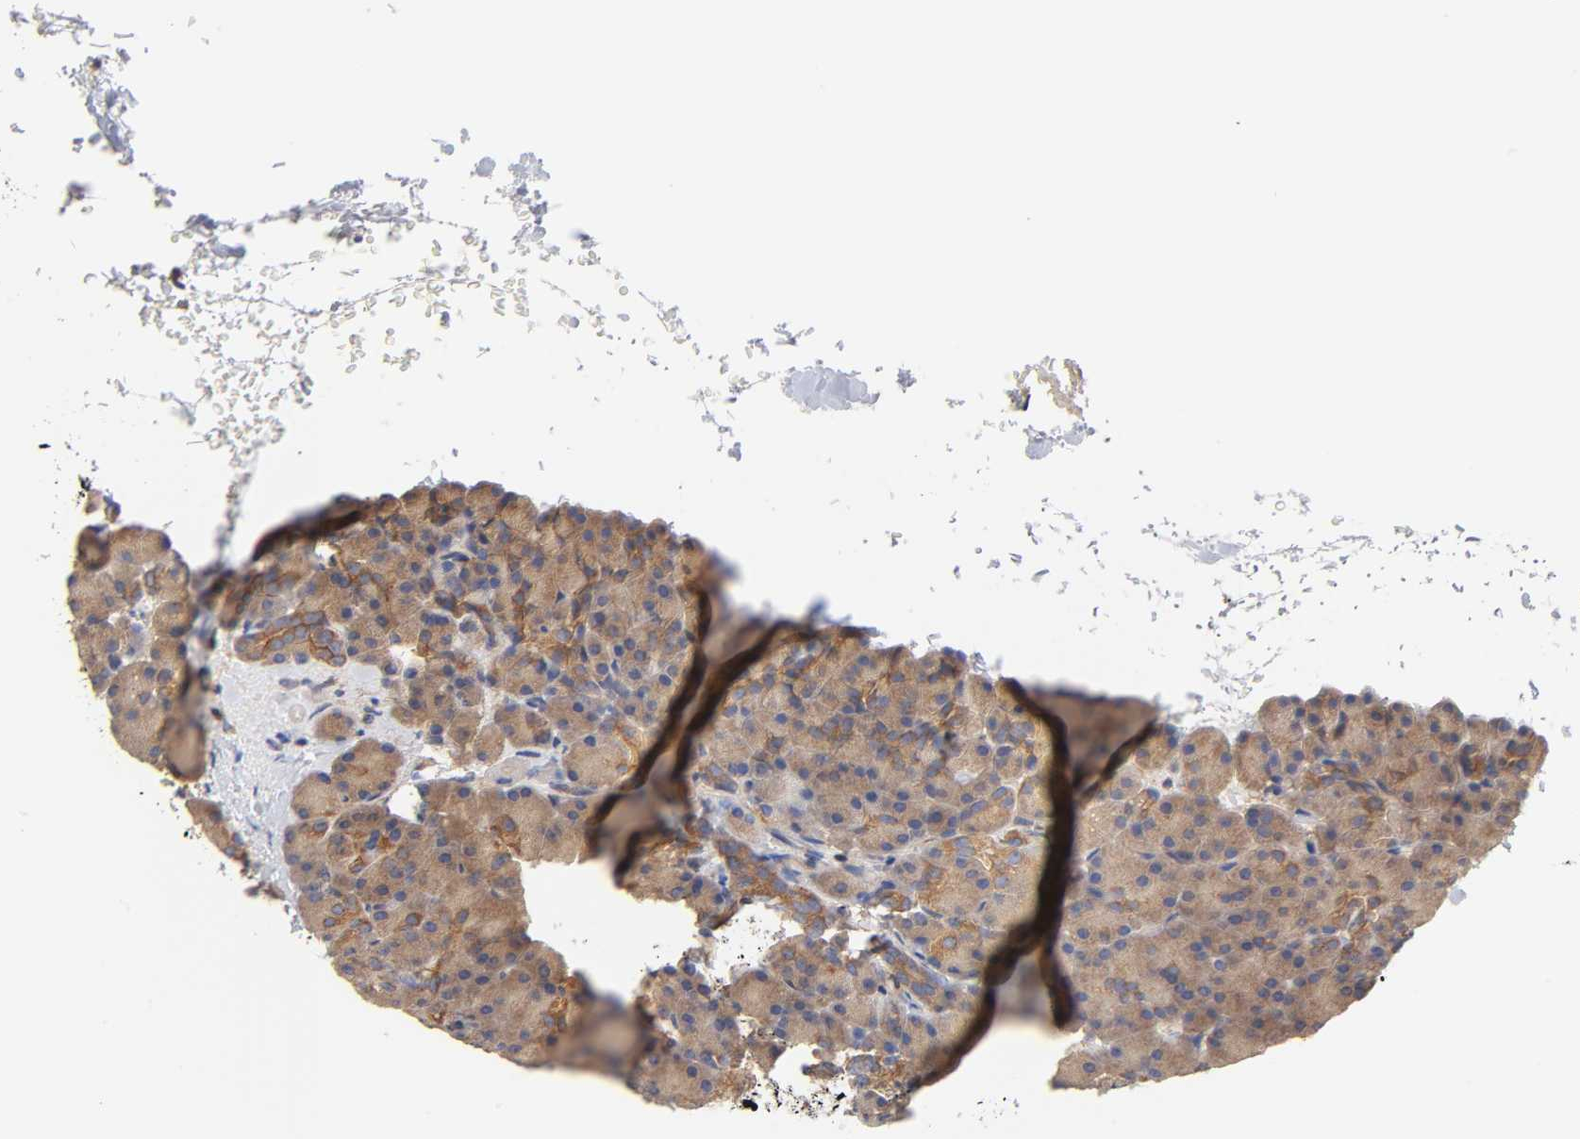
{"staining": {"intensity": "weak", "quantity": ">75%", "location": "cytoplasmic/membranous"}, "tissue": "pancreas", "cell_type": "Exocrine glandular cells", "image_type": "normal", "snomed": [{"axis": "morphology", "description": "Normal tissue, NOS"}, {"axis": "topography", "description": "Pancreas"}], "caption": "Weak cytoplasmic/membranous expression for a protein is present in approximately >75% of exocrine glandular cells of unremarkable pancreas using IHC.", "gene": "STRN3", "patient": {"sex": "female", "age": 43}}